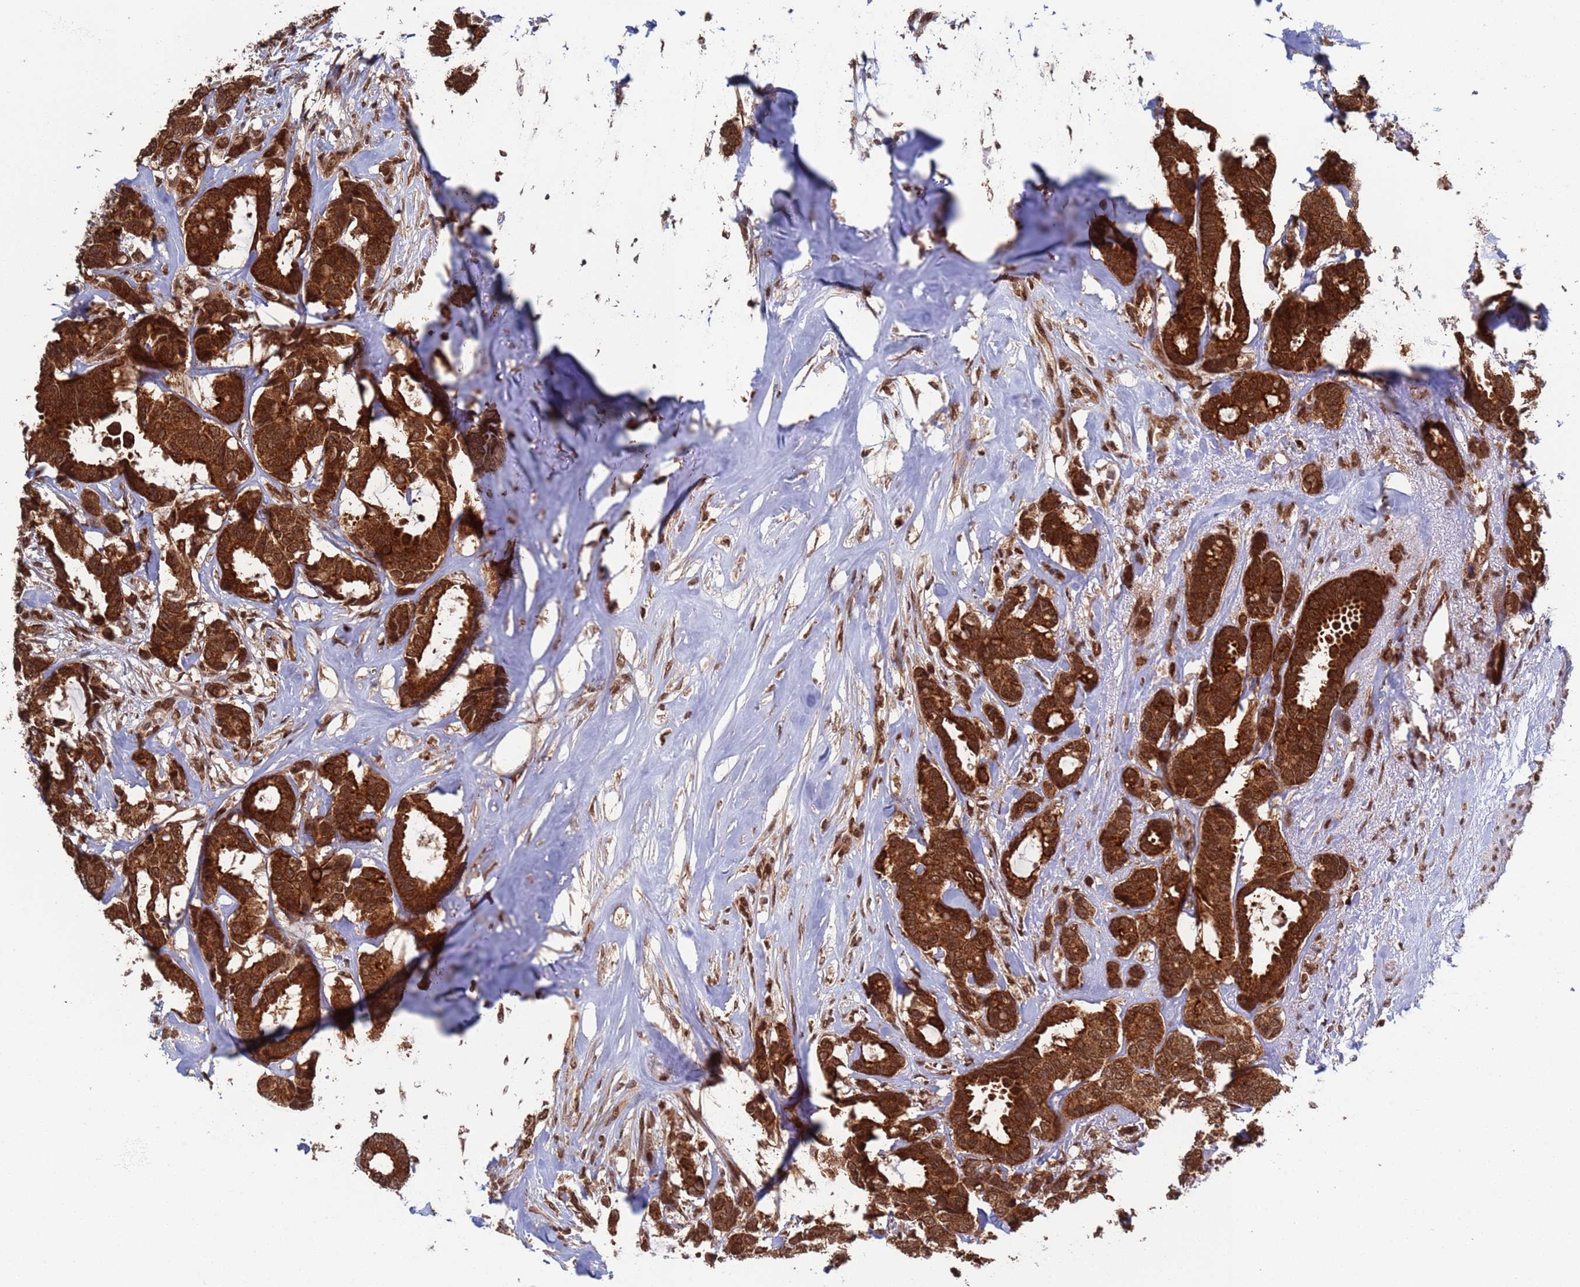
{"staining": {"intensity": "strong", "quantity": ">75%", "location": "cytoplasmic/membranous,nuclear"}, "tissue": "breast cancer", "cell_type": "Tumor cells", "image_type": "cancer", "snomed": [{"axis": "morphology", "description": "Duct carcinoma"}, {"axis": "topography", "description": "Breast"}], "caption": "Immunohistochemistry (DAB (3,3'-diaminobenzidine)) staining of breast cancer exhibits strong cytoplasmic/membranous and nuclear protein staining in approximately >75% of tumor cells.", "gene": "FUBP3", "patient": {"sex": "female", "age": 87}}